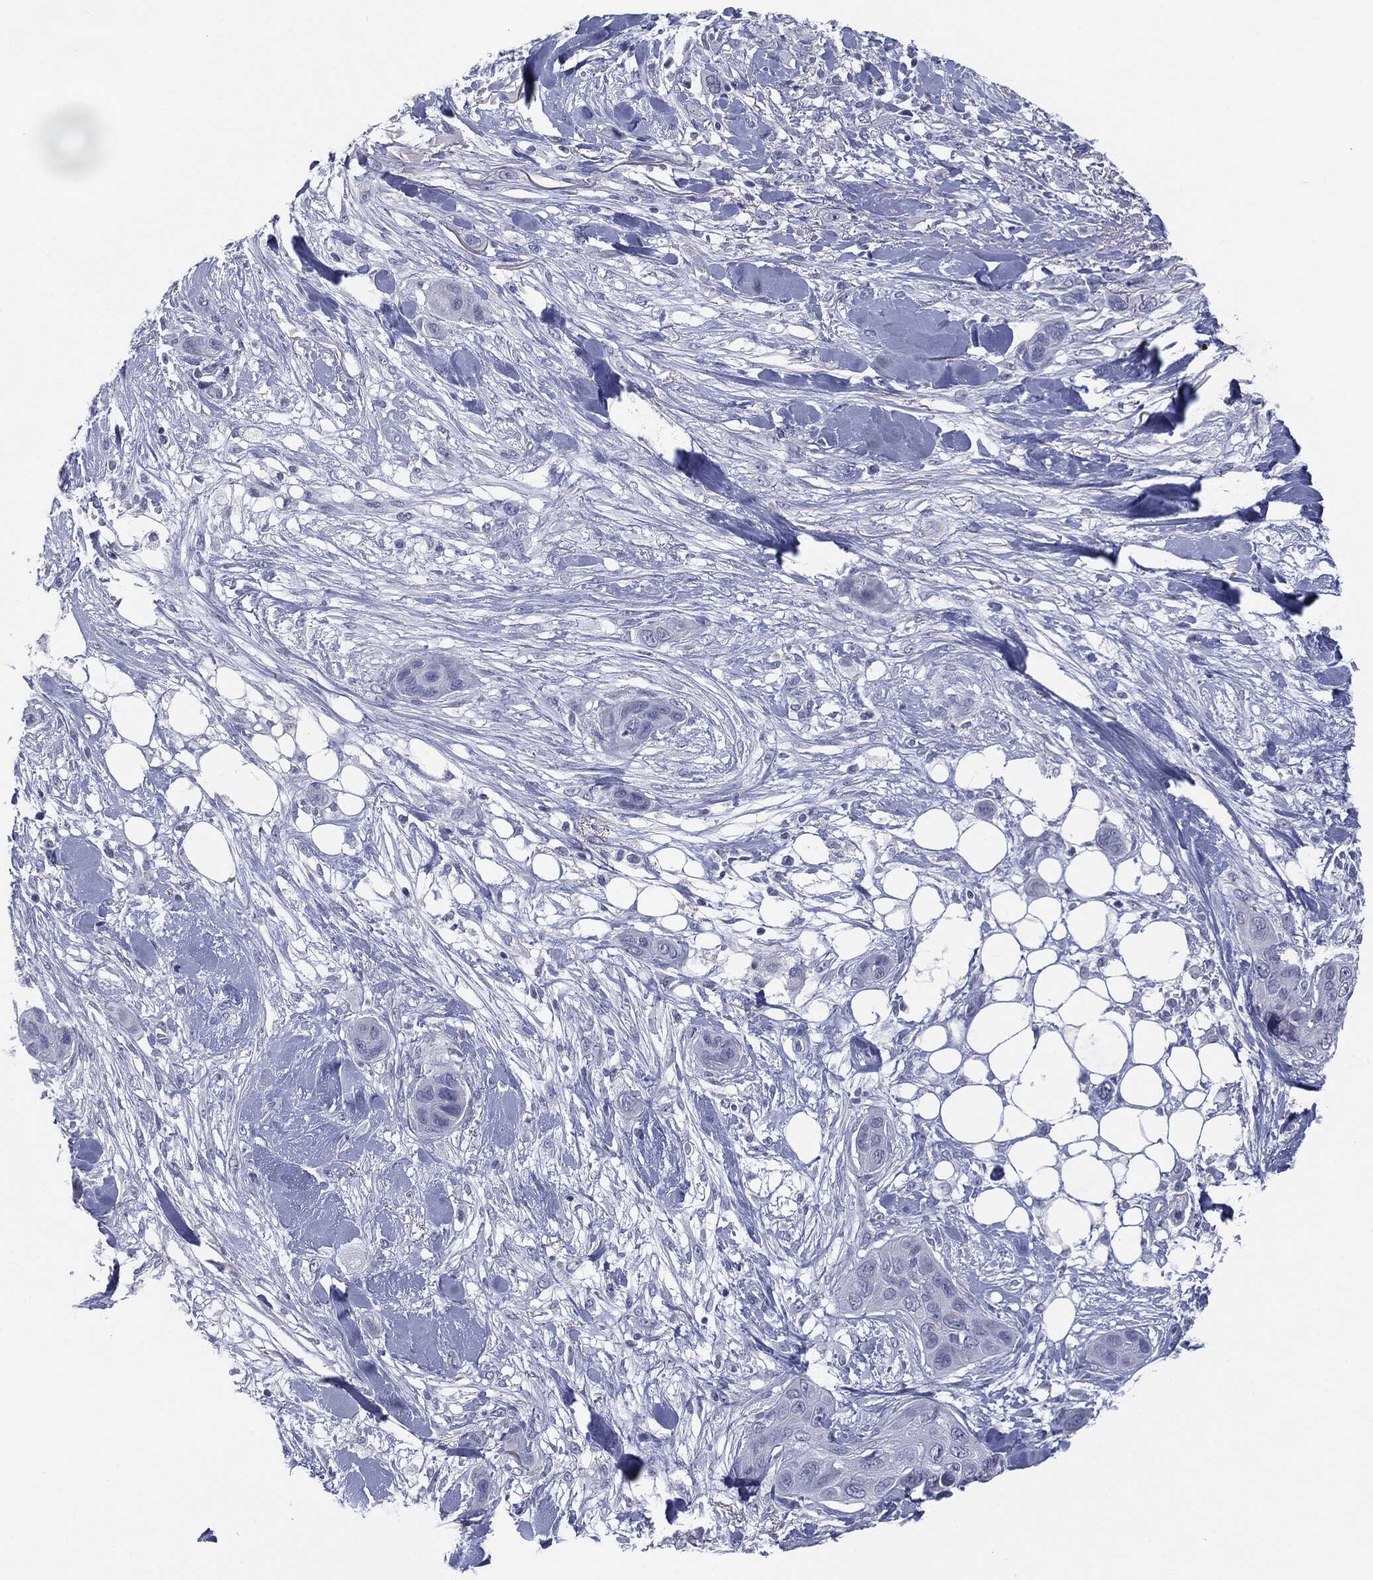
{"staining": {"intensity": "negative", "quantity": "none", "location": "none"}, "tissue": "skin cancer", "cell_type": "Tumor cells", "image_type": "cancer", "snomed": [{"axis": "morphology", "description": "Squamous cell carcinoma, NOS"}, {"axis": "topography", "description": "Skin"}], "caption": "An image of human squamous cell carcinoma (skin) is negative for staining in tumor cells.", "gene": "MUC1", "patient": {"sex": "male", "age": 78}}